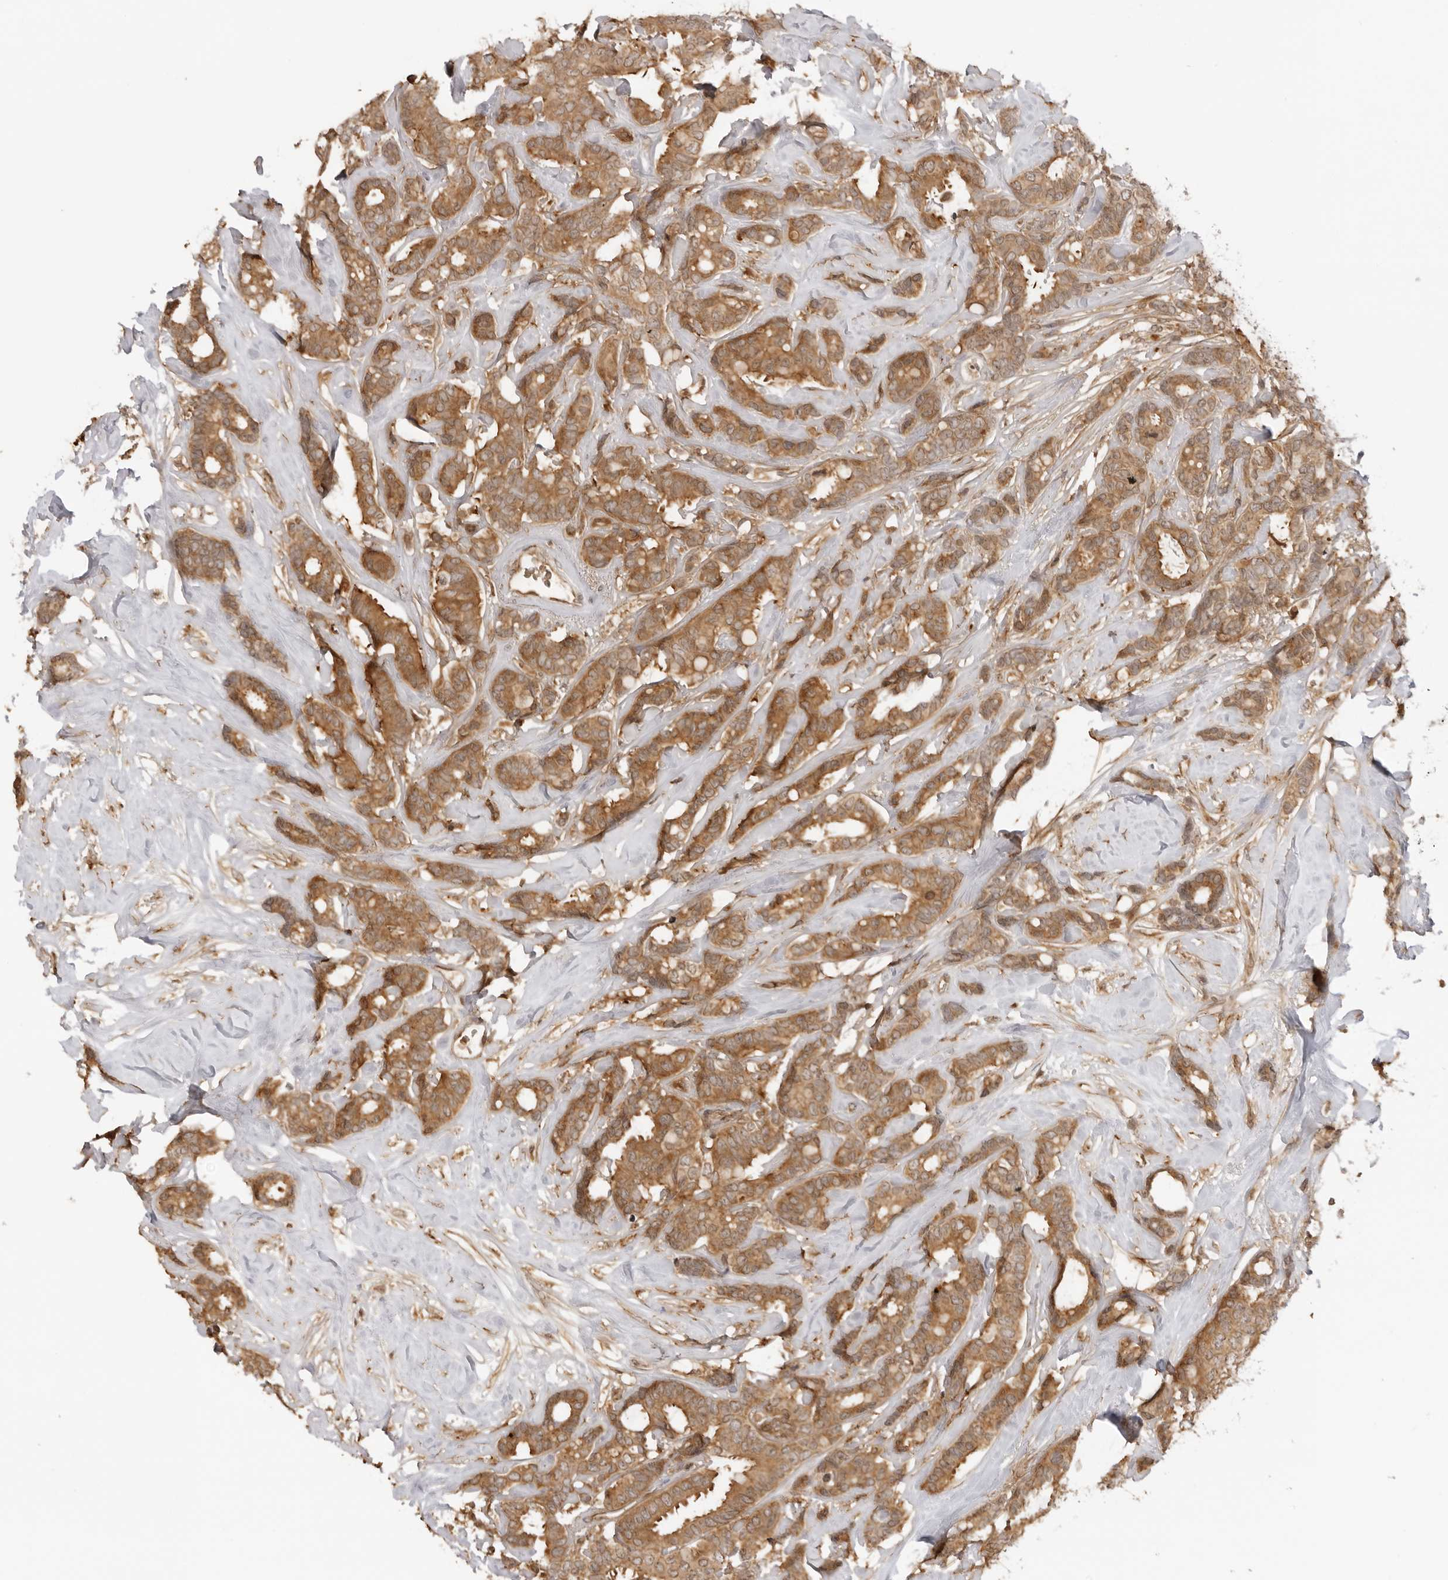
{"staining": {"intensity": "moderate", "quantity": ">75%", "location": "cytoplasmic/membranous"}, "tissue": "breast cancer", "cell_type": "Tumor cells", "image_type": "cancer", "snomed": [{"axis": "morphology", "description": "Duct carcinoma"}, {"axis": "topography", "description": "Breast"}], "caption": "Moderate cytoplasmic/membranous expression is present in approximately >75% of tumor cells in invasive ductal carcinoma (breast). (Stains: DAB in brown, nuclei in blue, Microscopy: brightfield microscopy at high magnification).", "gene": "IKBKE", "patient": {"sex": "female", "age": 87}}